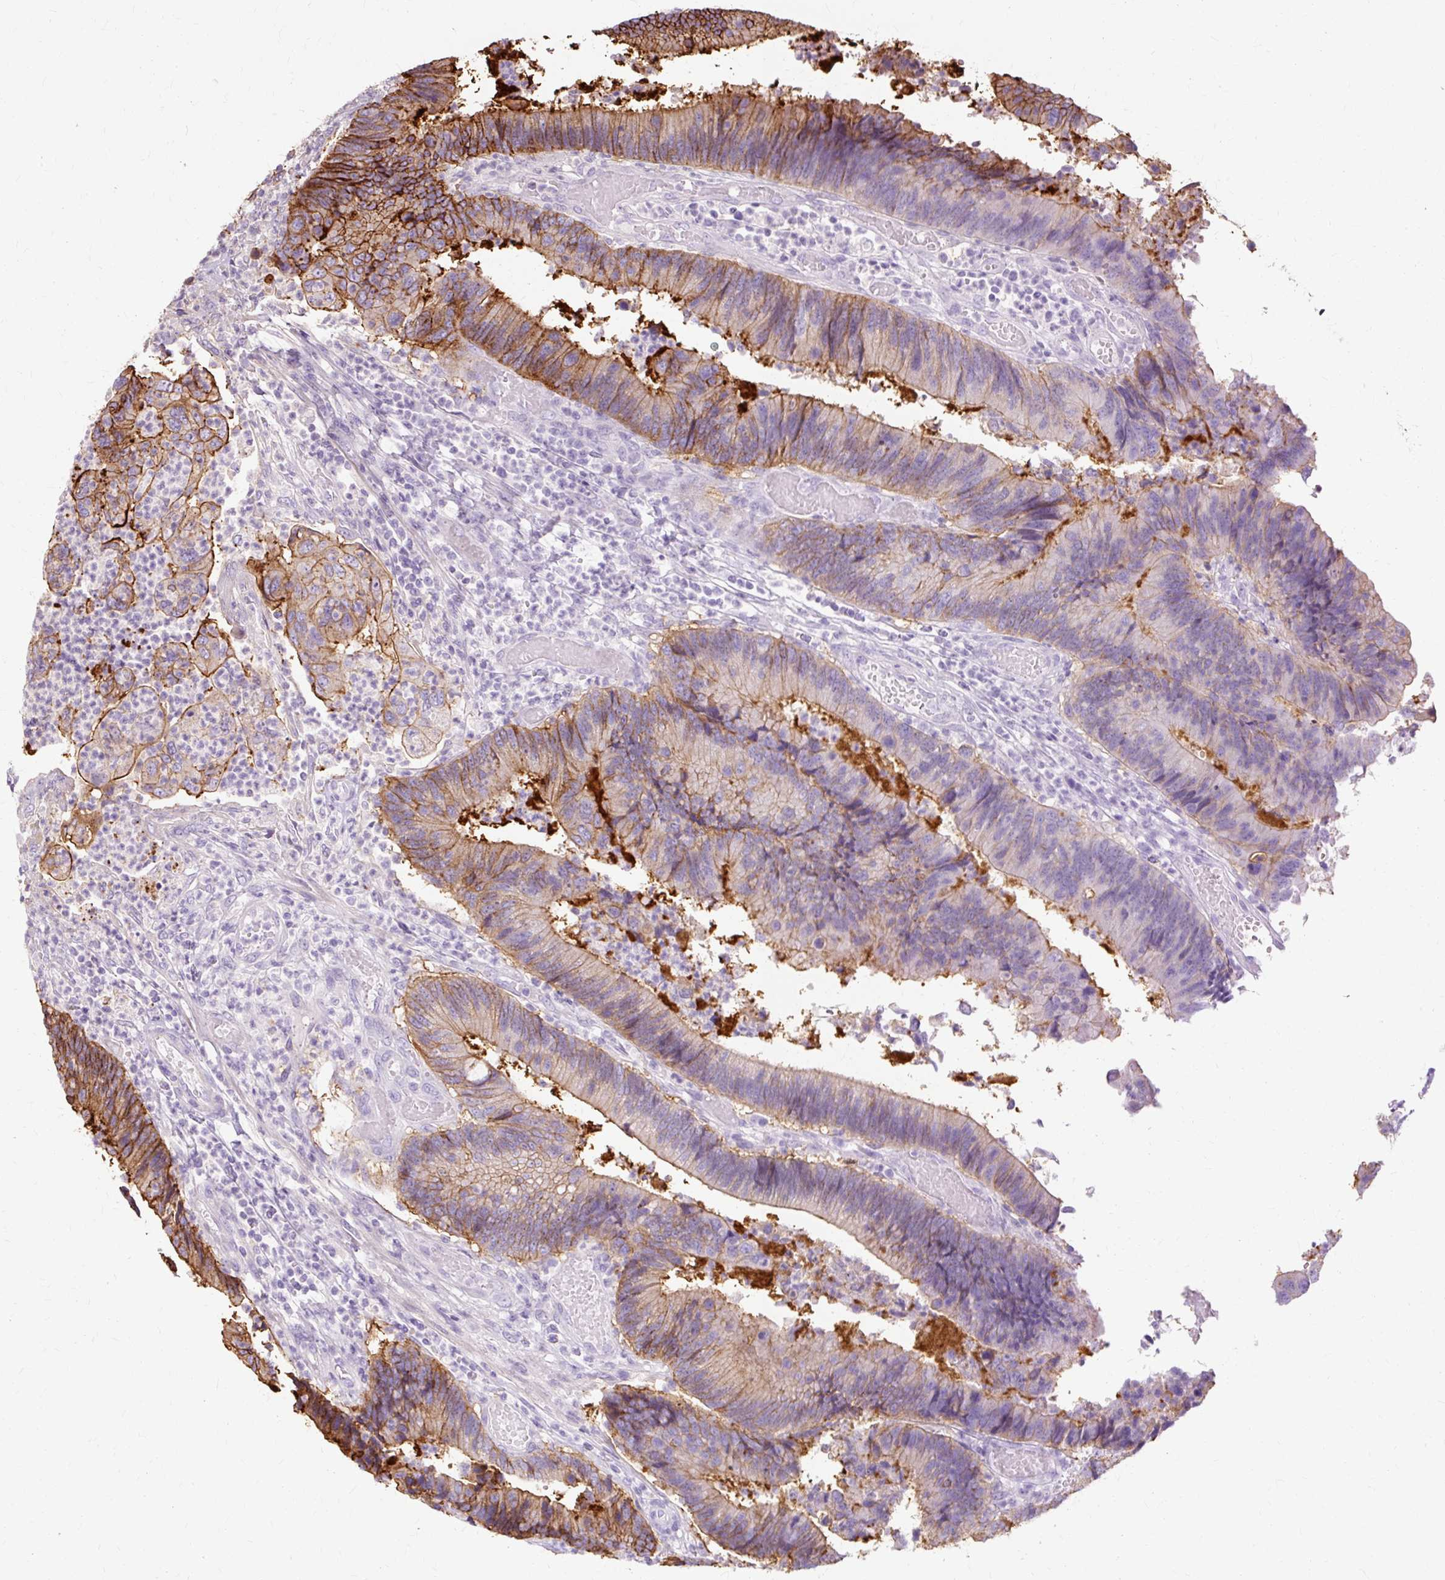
{"staining": {"intensity": "moderate", "quantity": "<25%", "location": "cytoplasmic/membranous"}, "tissue": "colorectal cancer", "cell_type": "Tumor cells", "image_type": "cancer", "snomed": [{"axis": "morphology", "description": "Adenocarcinoma, NOS"}, {"axis": "topography", "description": "Colon"}], "caption": "Immunohistochemical staining of adenocarcinoma (colorectal) exhibits low levels of moderate cytoplasmic/membranous protein expression in approximately <25% of tumor cells.", "gene": "TSPAN8", "patient": {"sex": "female", "age": 67}}